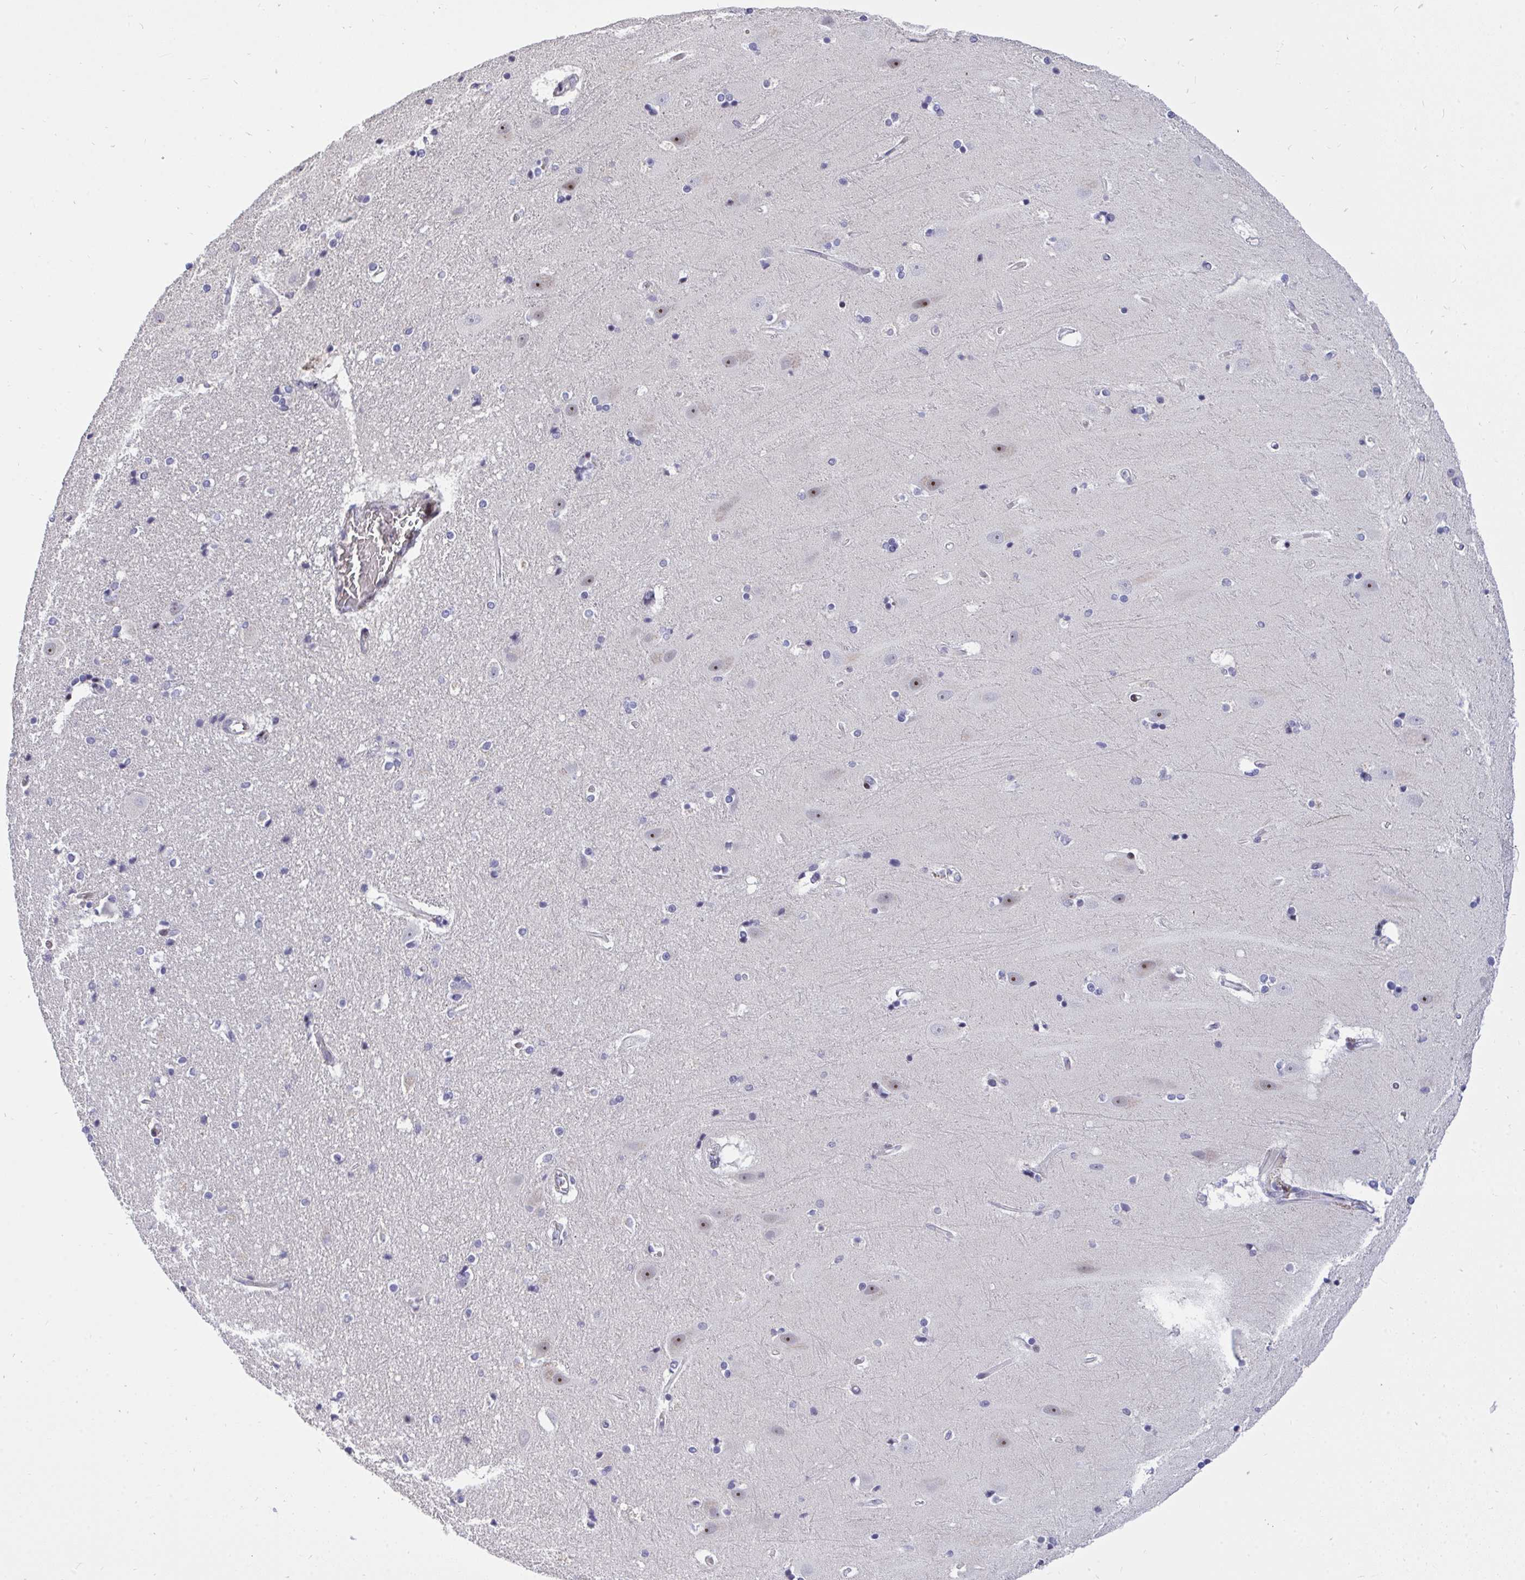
{"staining": {"intensity": "negative", "quantity": "none", "location": "none"}, "tissue": "hippocampus", "cell_type": "Glial cells", "image_type": "normal", "snomed": [{"axis": "morphology", "description": "Normal tissue, NOS"}, {"axis": "topography", "description": "Hippocampus"}], "caption": "Hippocampus was stained to show a protein in brown. There is no significant staining in glial cells. (DAB IHC visualized using brightfield microscopy, high magnification).", "gene": "PLPPR3", "patient": {"sex": "male", "age": 63}}